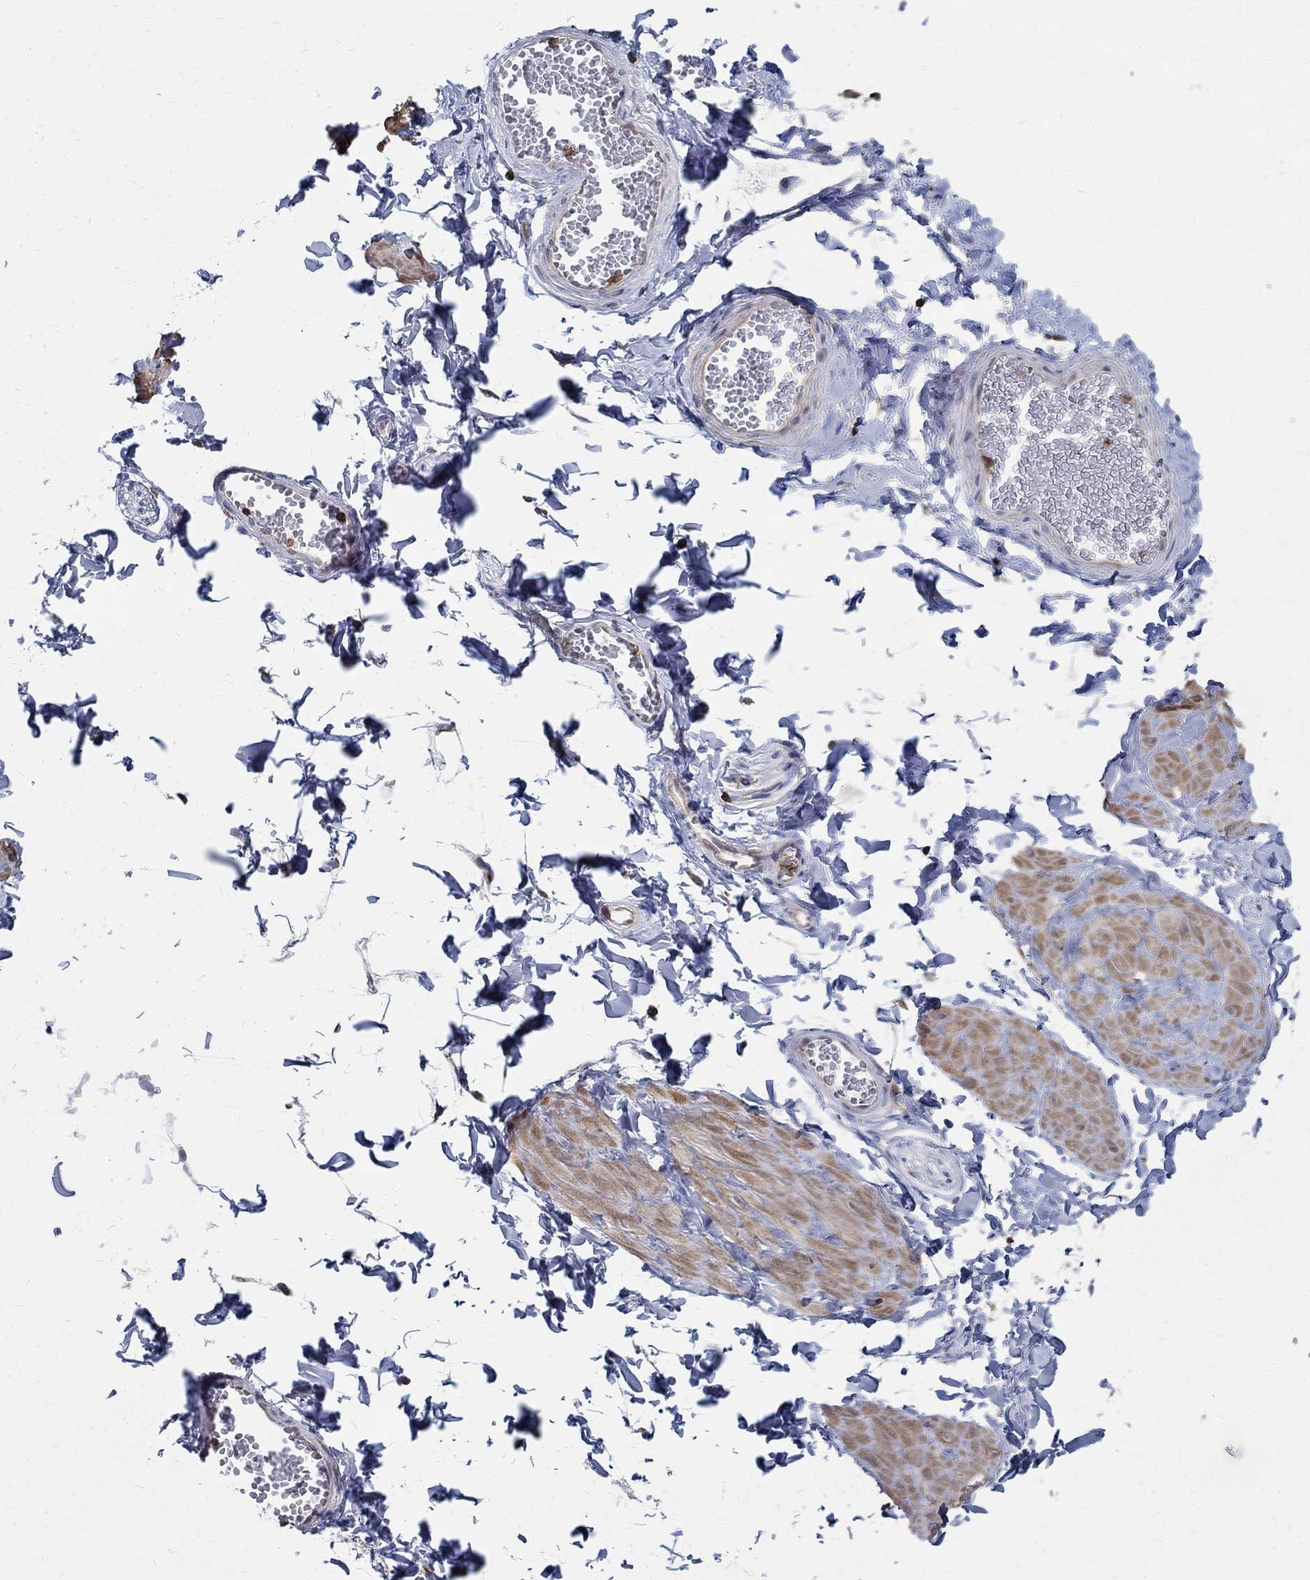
{"staining": {"intensity": "negative", "quantity": "none", "location": "none"}, "tissue": "adipose tissue", "cell_type": "Adipocytes", "image_type": "normal", "snomed": [{"axis": "morphology", "description": "Normal tissue, NOS"}, {"axis": "topography", "description": "Smooth muscle"}, {"axis": "topography", "description": "Peripheral nerve tissue"}], "caption": "IHC image of normal adipose tissue: adipose tissue stained with DAB (3,3'-diaminobenzidine) exhibits no significant protein staining in adipocytes. (Immunohistochemistry, brightfield microscopy, high magnification).", "gene": "AGAP2", "patient": {"sex": "male", "age": 22}}